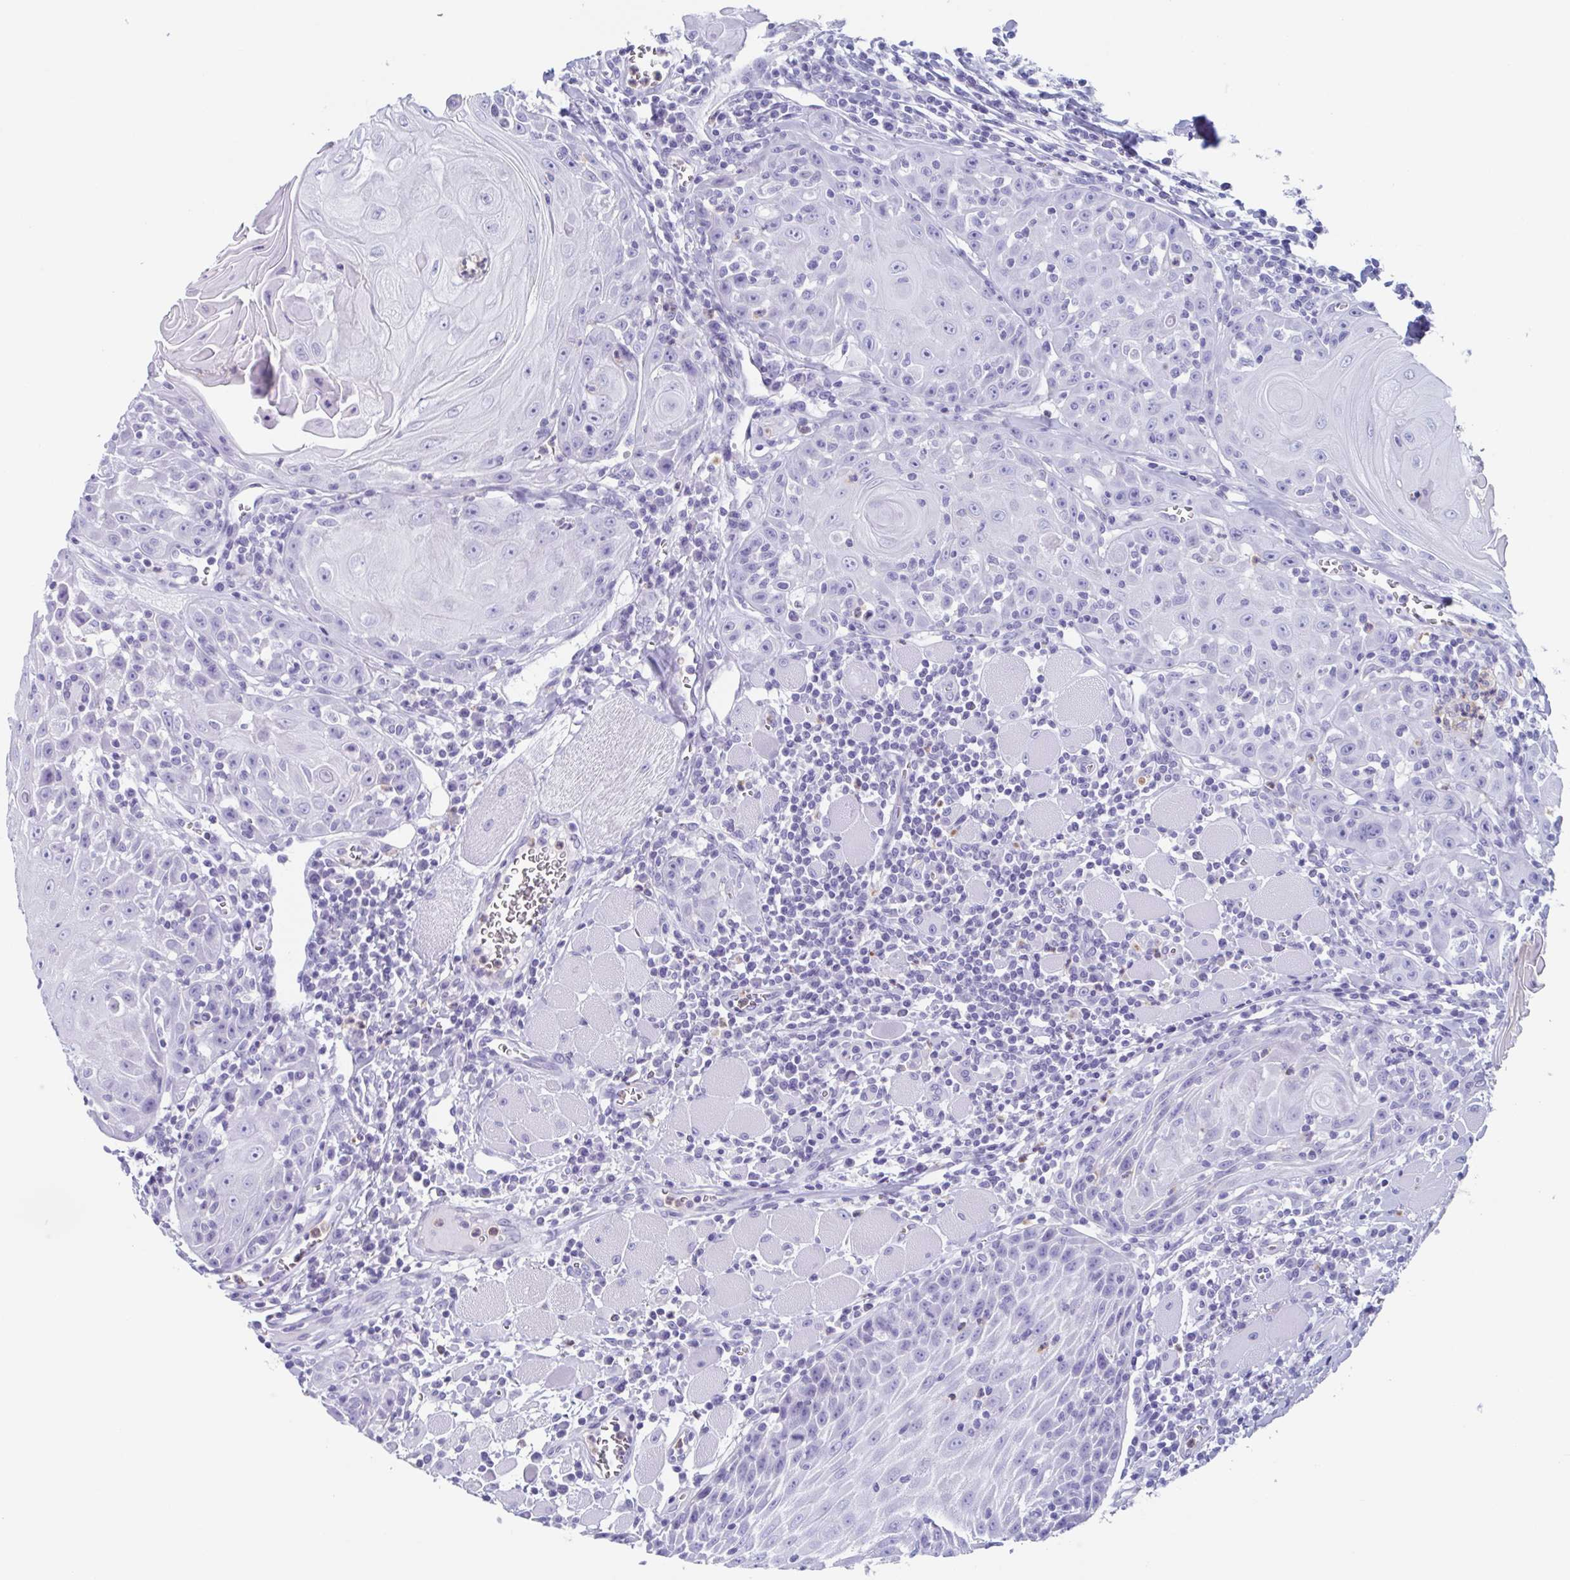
{"staining": {"intensity": "negative", "quantity": "none", "location": "none"}, "tissue": "head and neck cancer", "cell_type": "Tumor cells", "image_type": "cancer", "snomed": [{"axis": "morphology", "description": "Squamous cell carcinoma, NOS"}, {"axis": "topography", "description": "Head-Neck"}], "caption": "DAB immunohistochemical staining of human head and neck cancer demonstrates no significant positivity in tumor cells.", "gene": "BPI", "patient": {"sex": "male", "age": 52}}